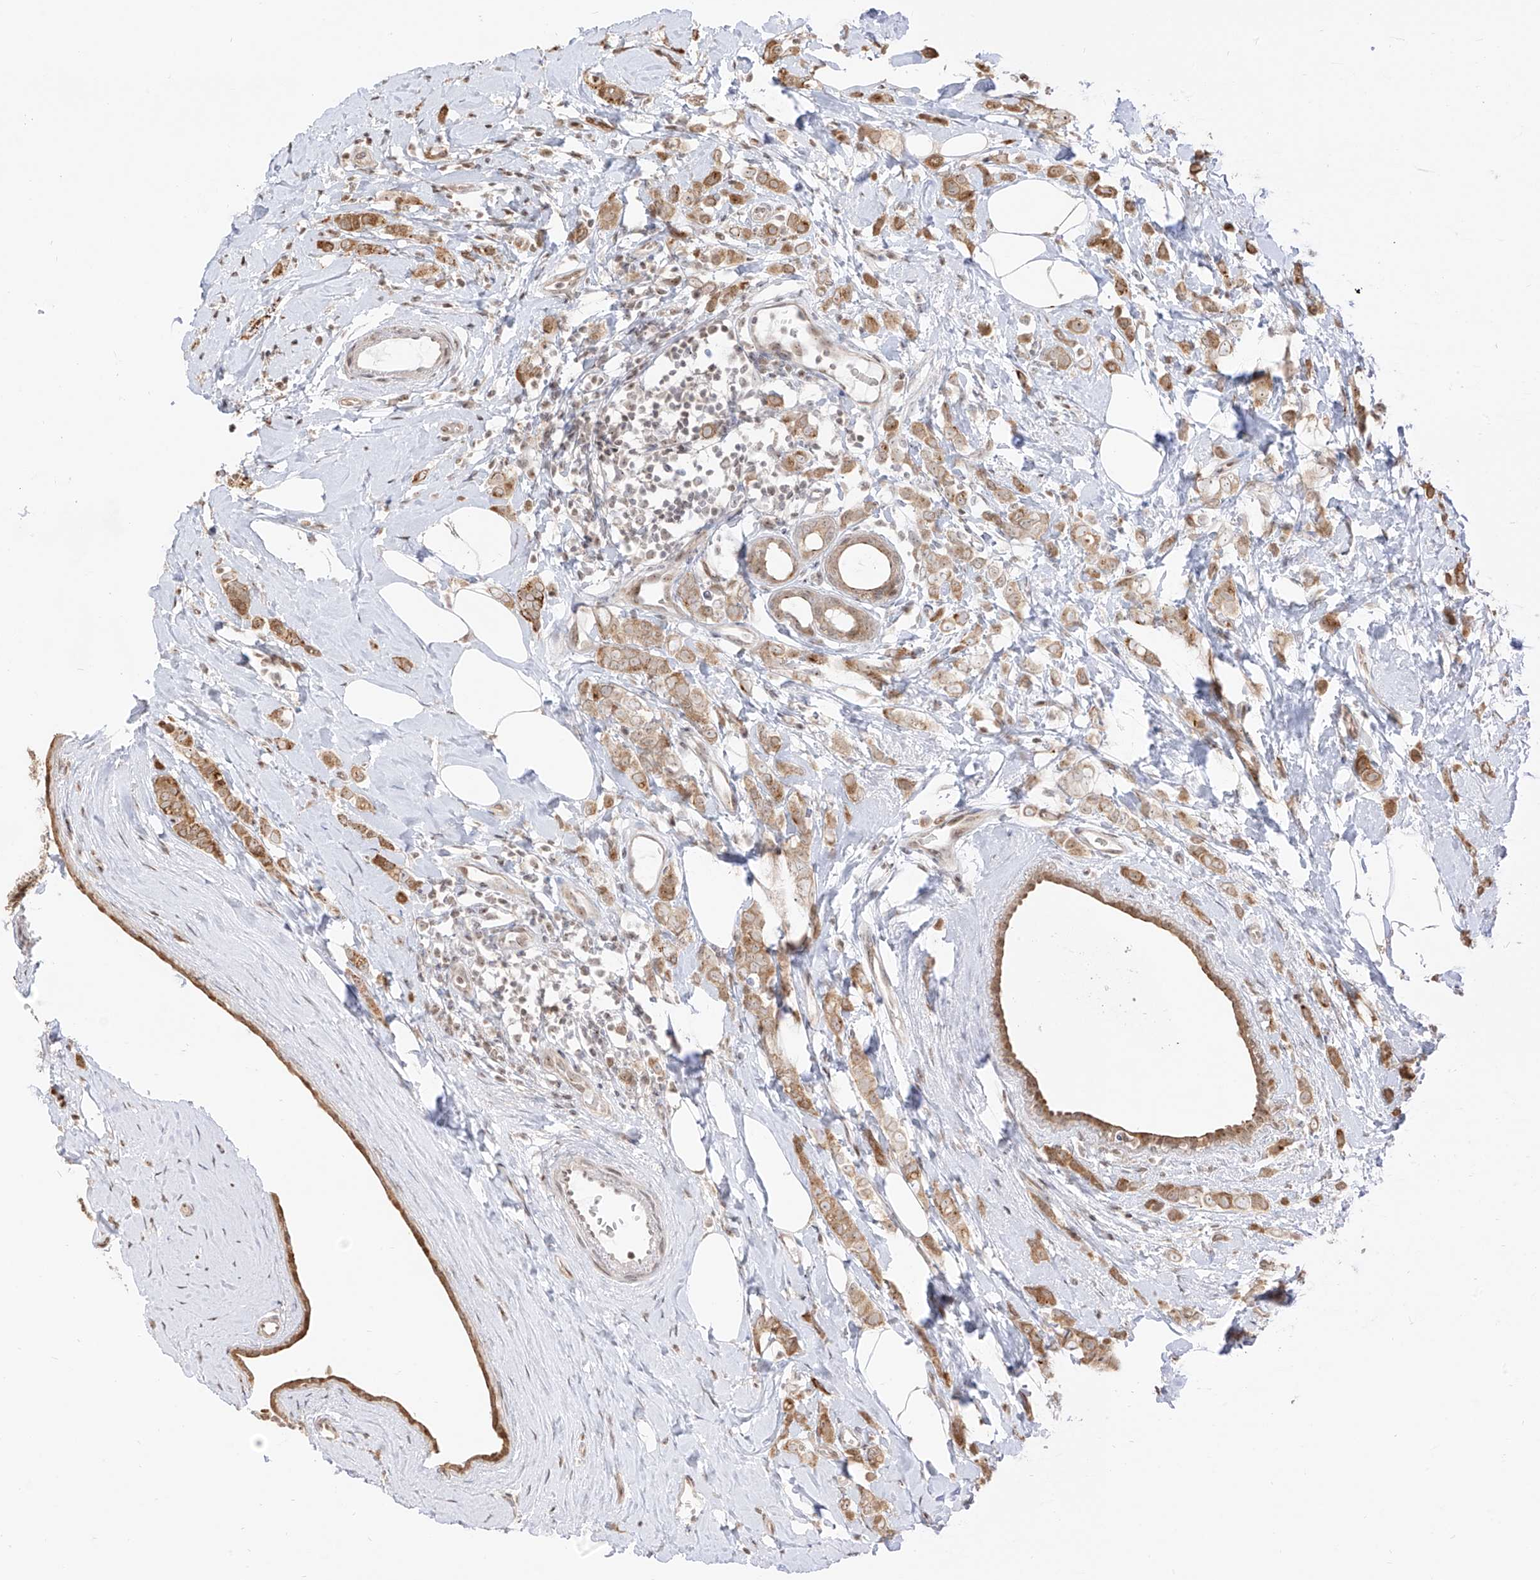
{"staining": {"intensity": "moderate", "quantity": ">75%", "location": "cytoplasmic/membranous"}, "tissue": "breast cancer", "cell_type": "Tumor cells", "image_type": "cancer", "snomed": [{"axis": "morphology", "description": "Lobular carcinoma"}, {"axis": "topography", "description": "Breast"}], "caption": "IHC image of human breast cancer (lobular carcinoma) stained for a protein (brown), which shows medium levels of moderate cytoplasmic/membranous staining in about >75% of tumor cells.", "gene": "VMP1", "patient": {"sex": "female", "age": 47}}